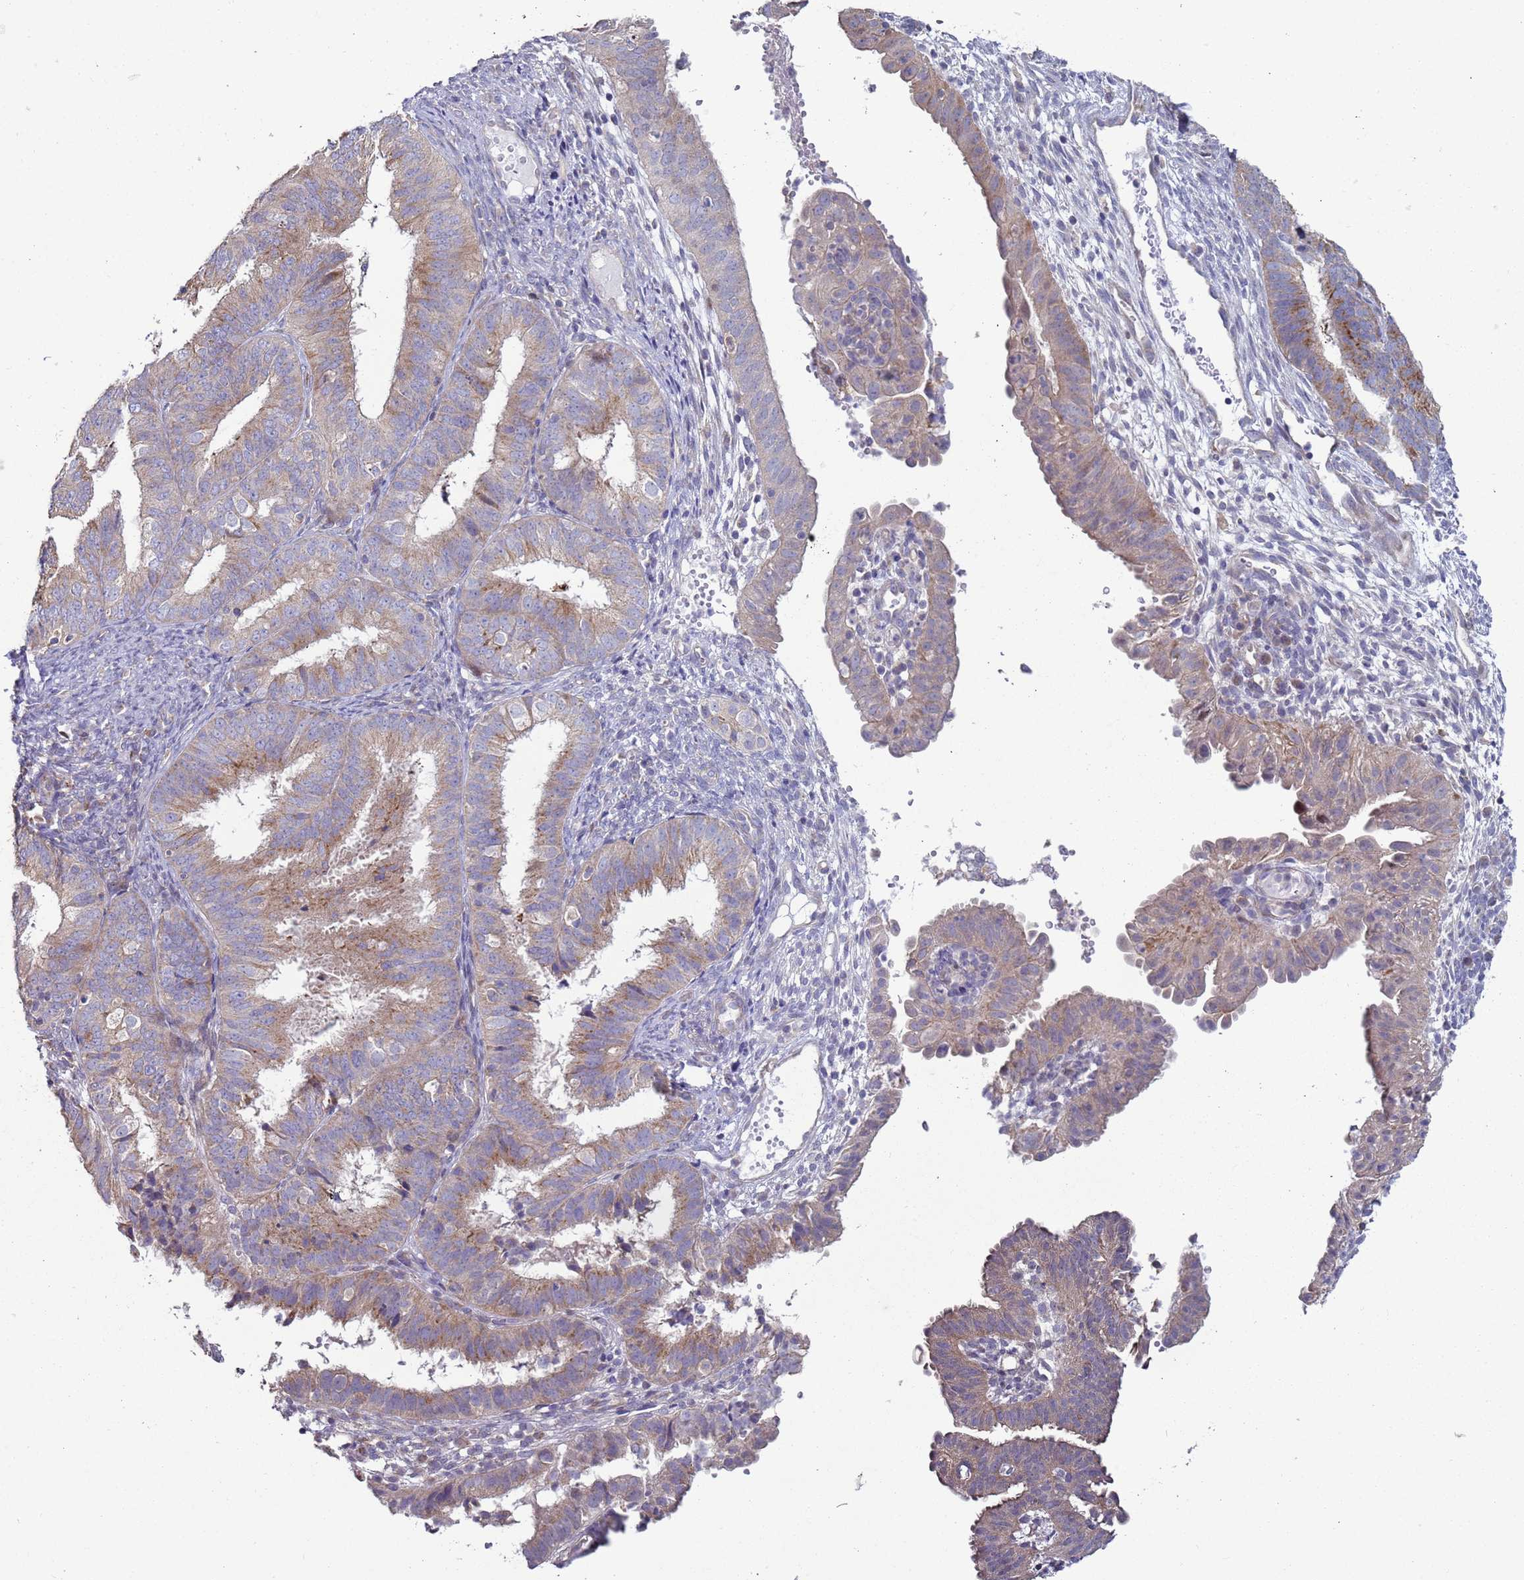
{"staining": {"intensity": "weak", "quantity": "25%-75%", "location": "cytoplasmic/membranous"}, "tissue": "endometrial cancer", "cell_type": "Tumor cells", "image_type": "cancer", "snomed": [{"axis": "morphology", "description": "Adenocarcinoma, NOS"}, {"axis": "topography", "description": "Endometrium"}], "caption": "IHC photomicrograph of neoplastic tissue: endometrial cancer (adenocarcinoma) stained using immunohistochemistry (IHC) demonstrates low levels of weak protein expression localized specifically in the cytoplasmic/membranous of tumor cells, appearing as a cytoplasmic/membranous brown color.", "gene": "DIP2B", "patient": {"sex": "female", "age": 51}}